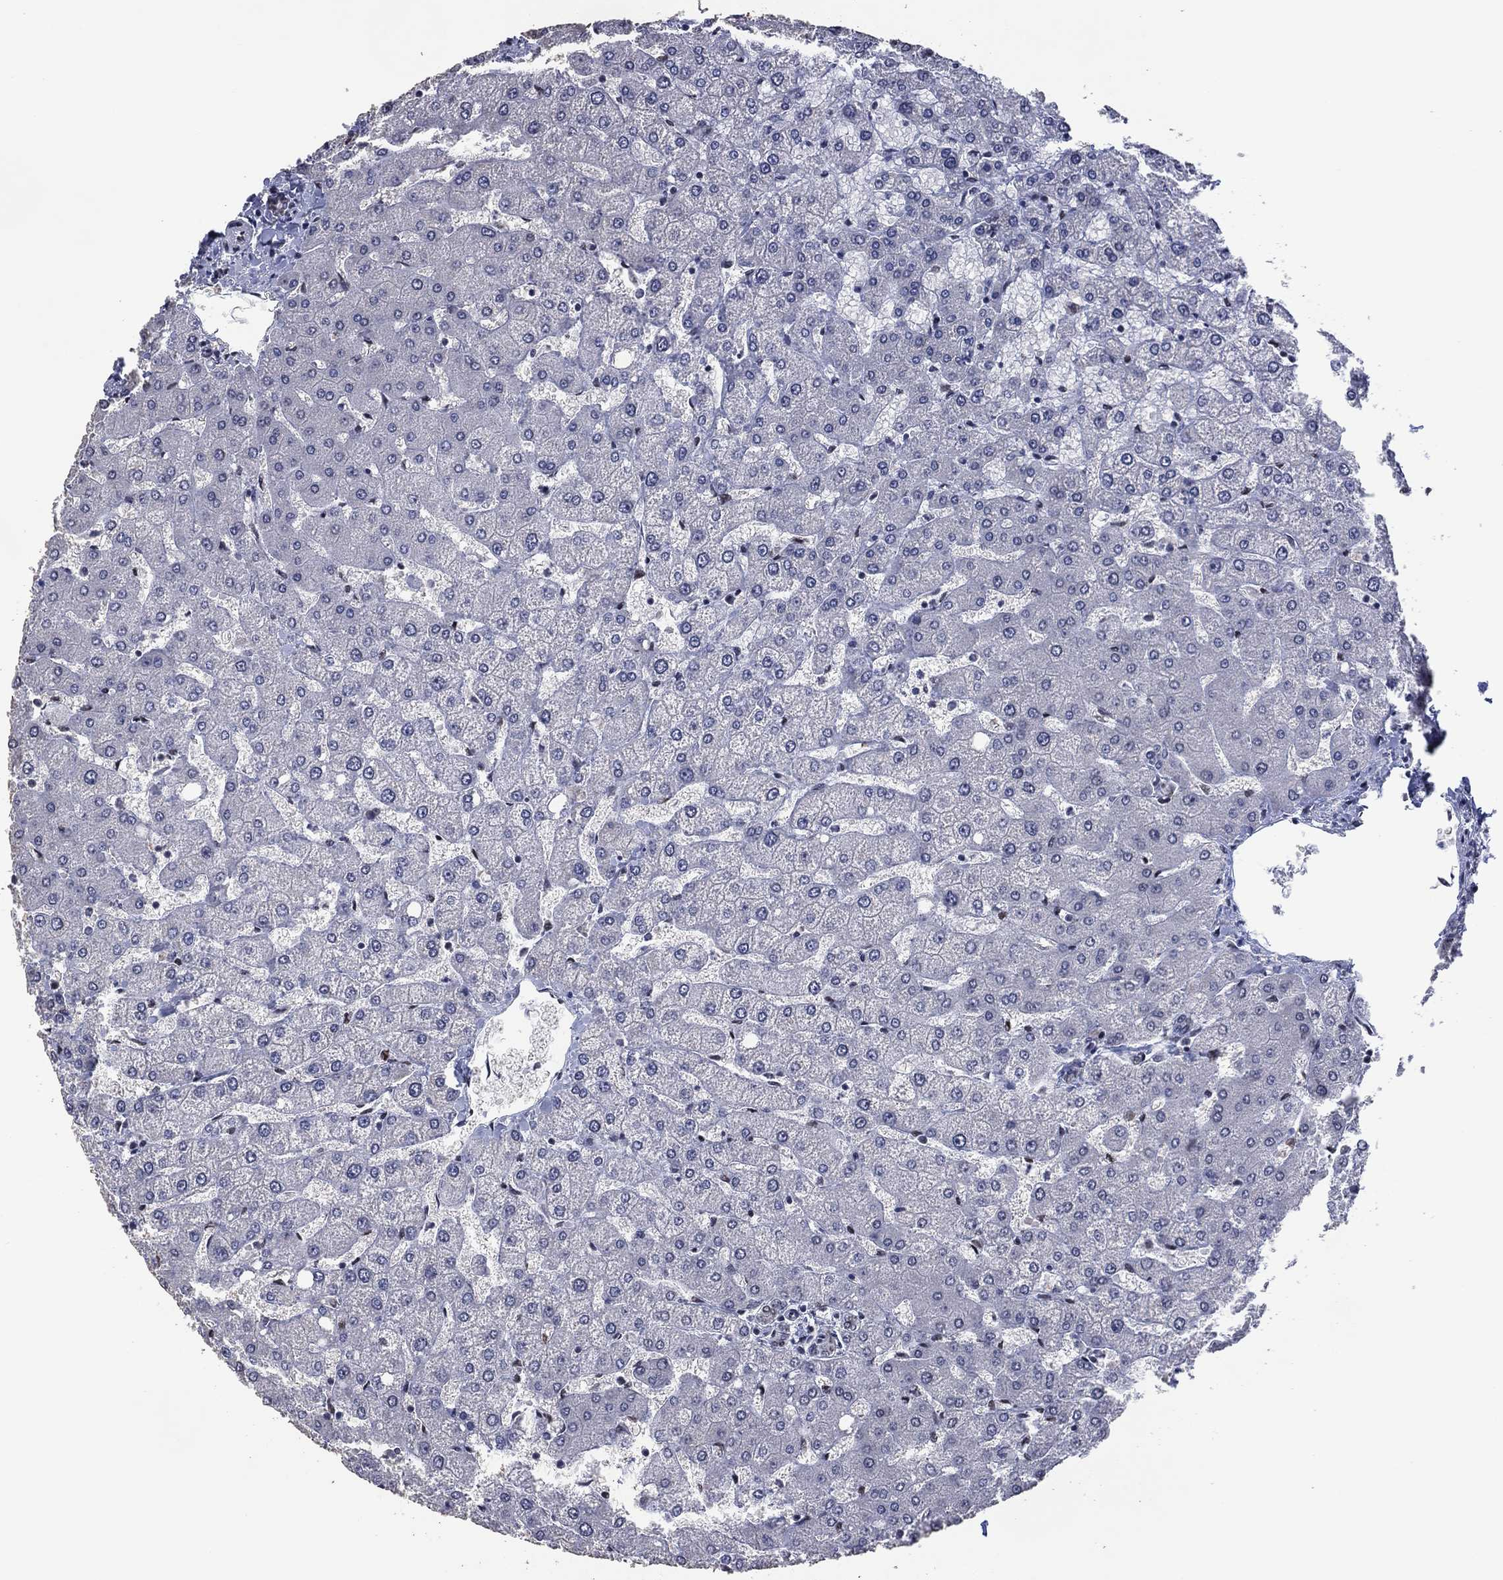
{"staining": {"intensity": "negative", "quantity": "none", "location": "none"}, "tissue": "liver", "cell_type": "Cholangiocytes", "image_type": "normal", "snomed": [{"axis": "morphology", "description": "Normal tissue, NOS"}, {"axis": "topography", "description": "Liver"}], "caption": "The image exhibits no staining of cholangiocytes in benign liver.", "gene": "EHMT1", "patient": {"sex": "female", "age": 54}}